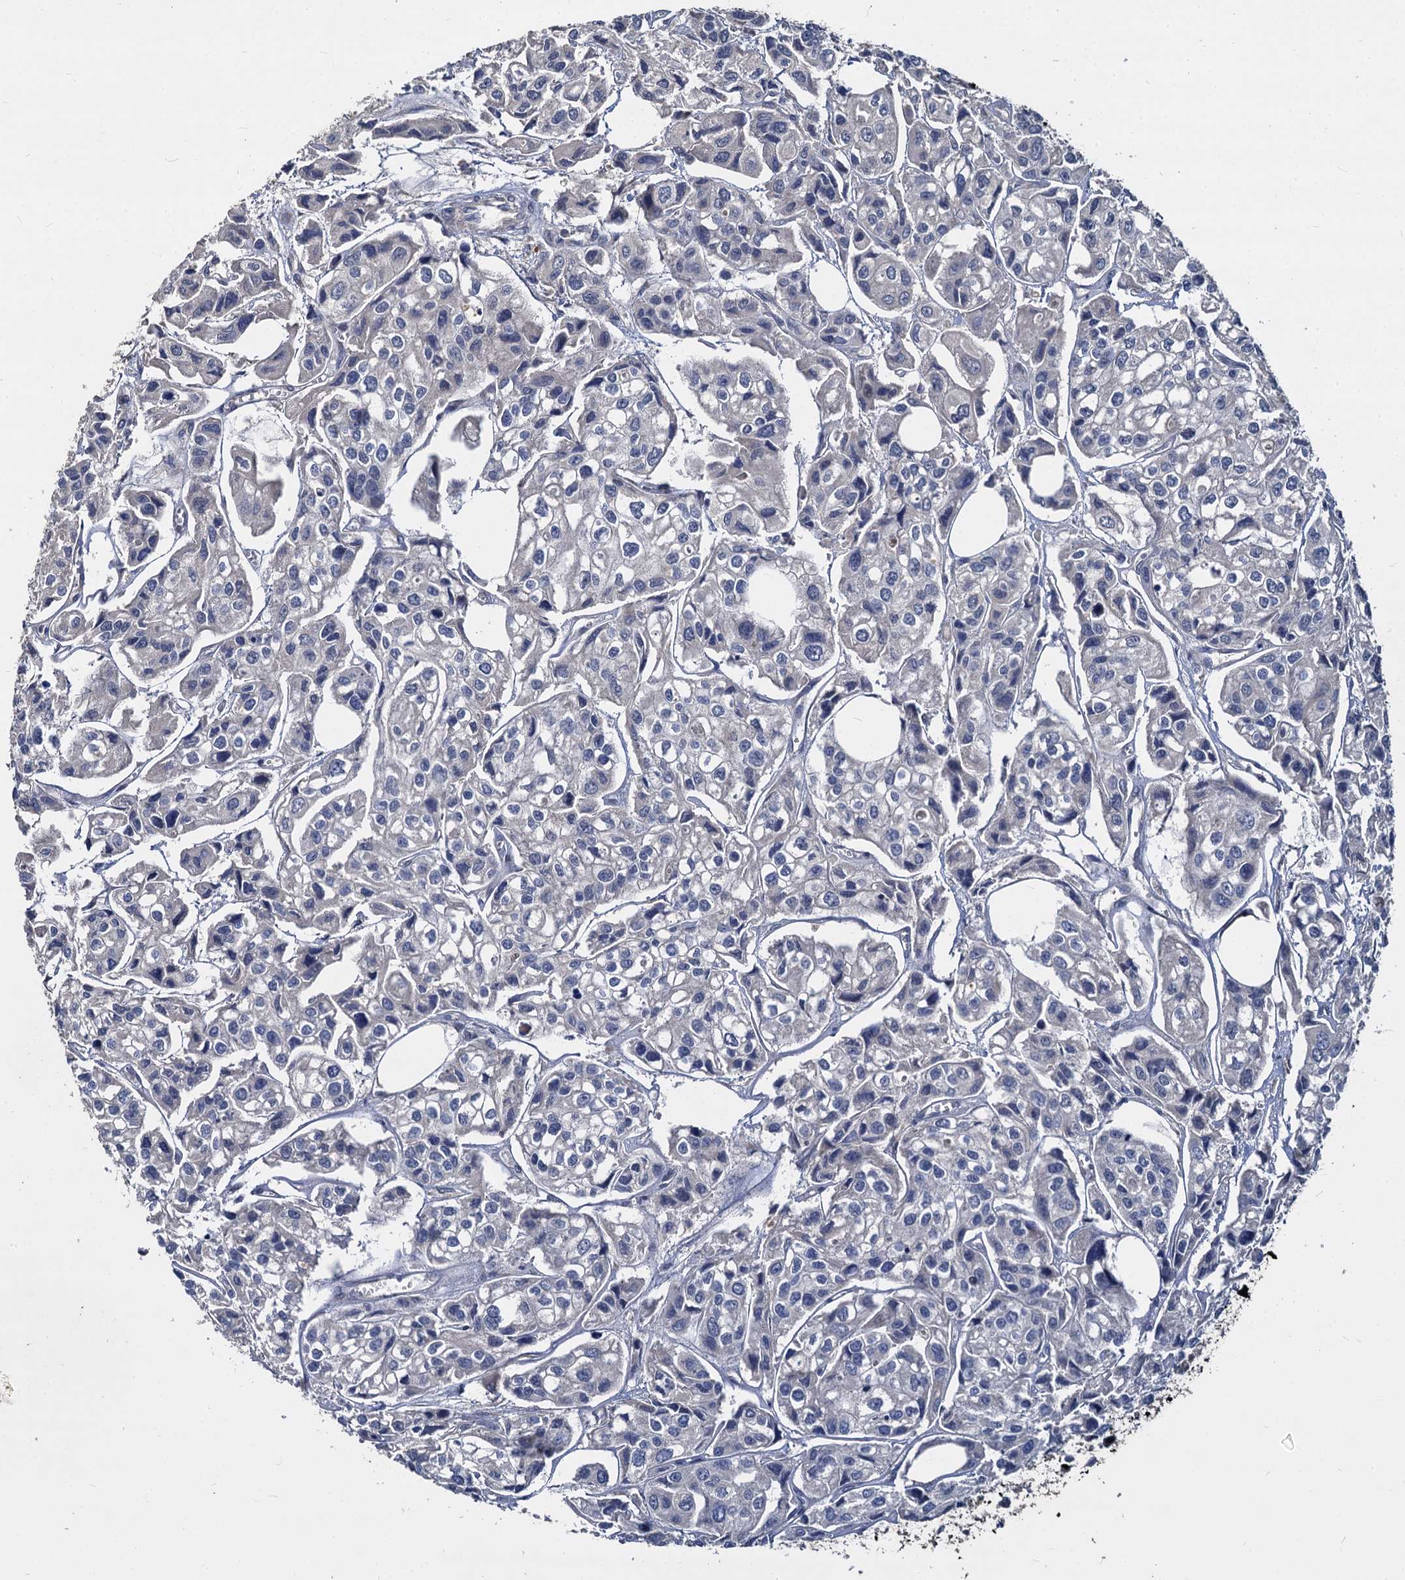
{"staining": {"intensity": "negative", "quantity": "none", "location": "none"}, "tissue": "urothelial cancer", "cell_type": "Tumor cells", "image_type": "cancer", "snomed": [{"axis": "morphology", "description": "Urothelial carcinoma, High grade"}, {"axis": "topography", "description": "Urinary bladder"}], "caption": "High power microscopy photomicrograph of an immunohistochemistry (IHC) histopathology image of urothelial carcinoma (high-grade), revealing no significant positivity in tumor cells.", "gene": "CCDC184", "patient": {"sex": "male", "age": 67}}